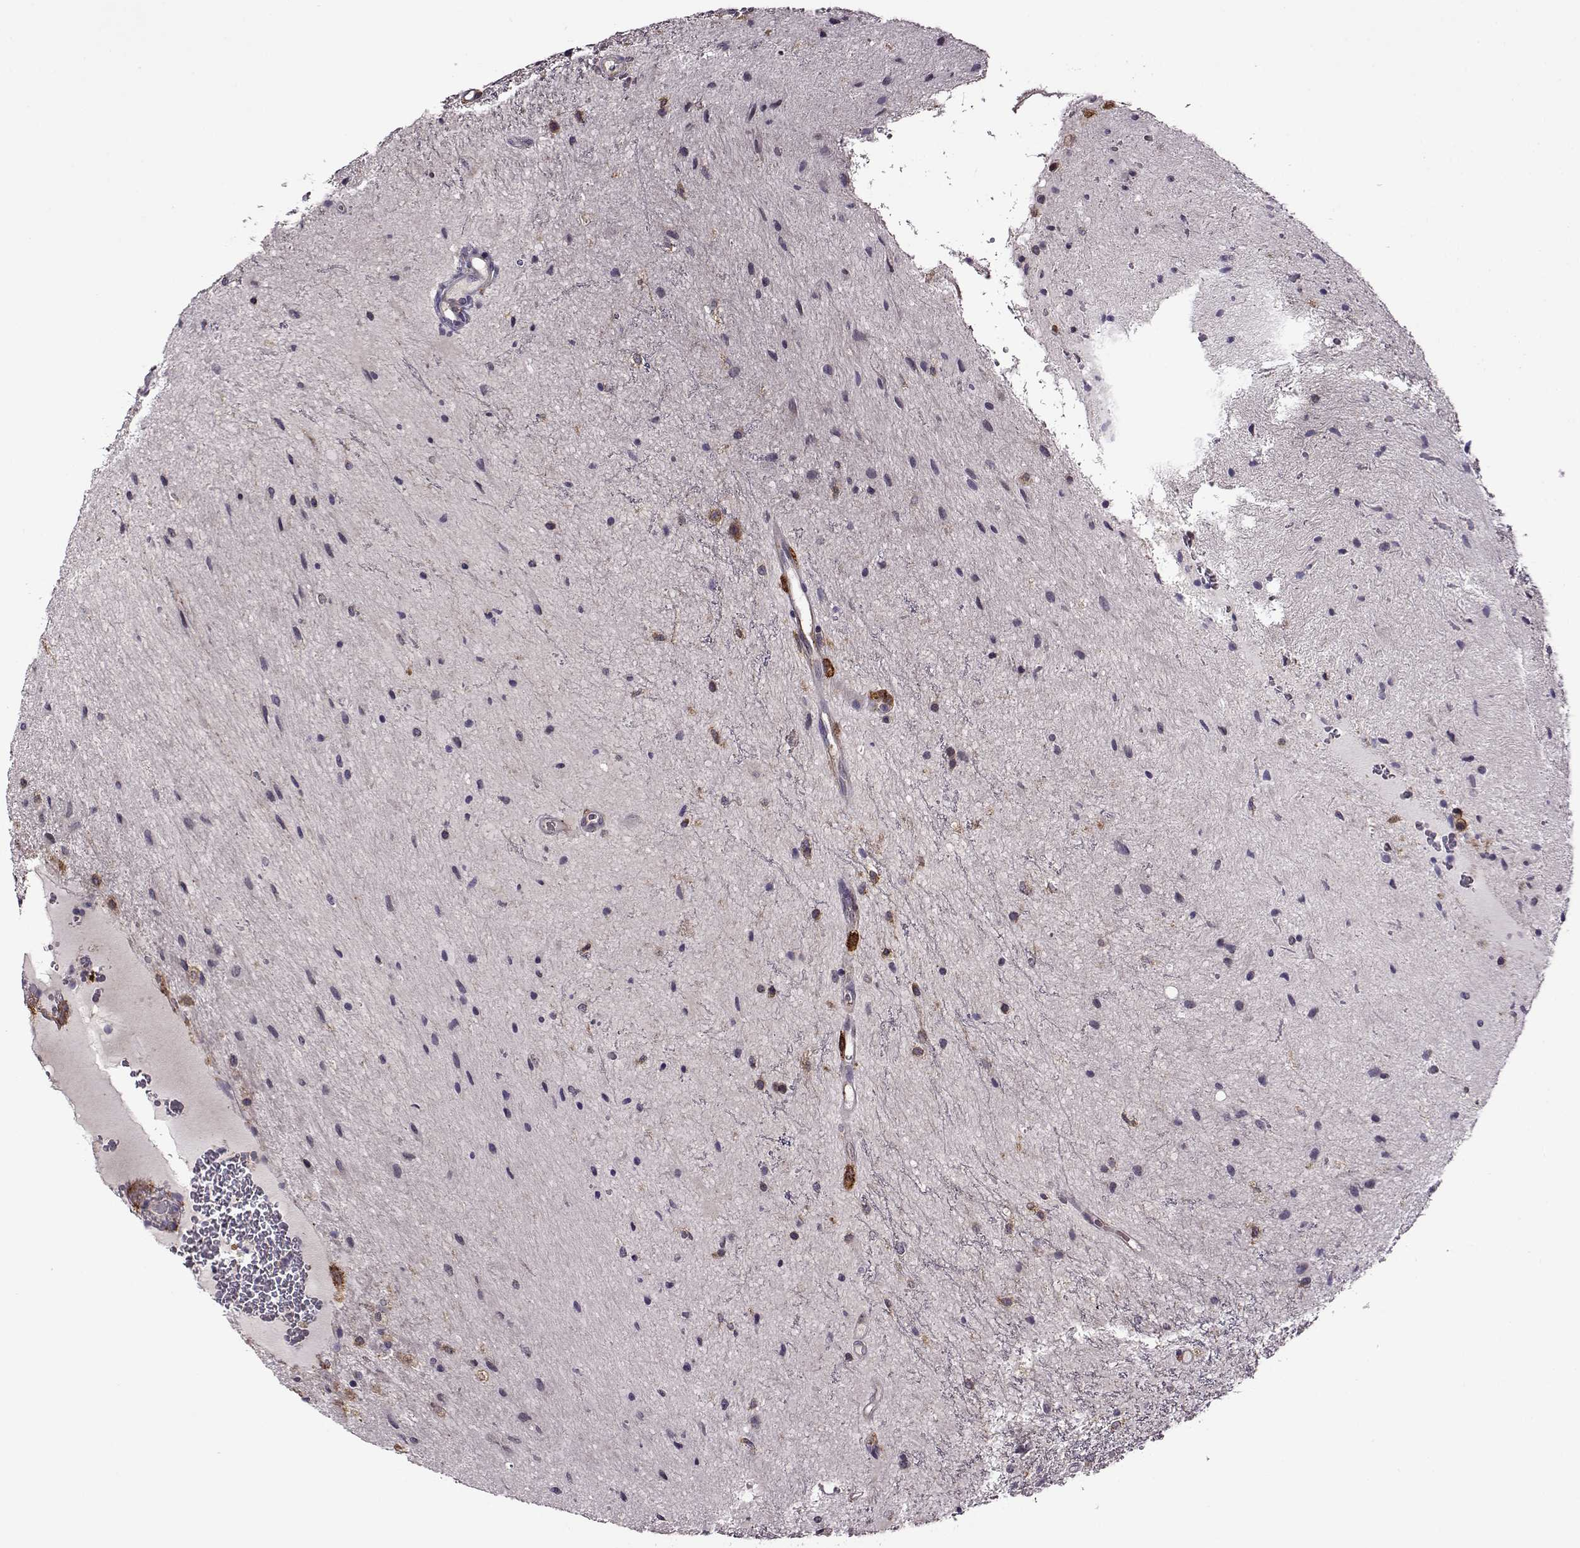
{"staining": {"intensity": "strong", "quantity": "<25%", "location": "cytoplasmic/membranous"}, "tissue": "glioma", "cell_type": "Tumor cells", "image_type": "cancer", "snomed": [{"axis": "morphology", "description": "Glioma, malignant, Low grade"}, {"axis": "topography", "description": "Cerebellum"}], "caption": "IHC (DAB) staining of human glioma exhibits strong cytoplasmic/membranous protein positivity in about <25% of tumor cells.", "gene": "MTSS1", "patient": {"sex": "female", "age": 14}}